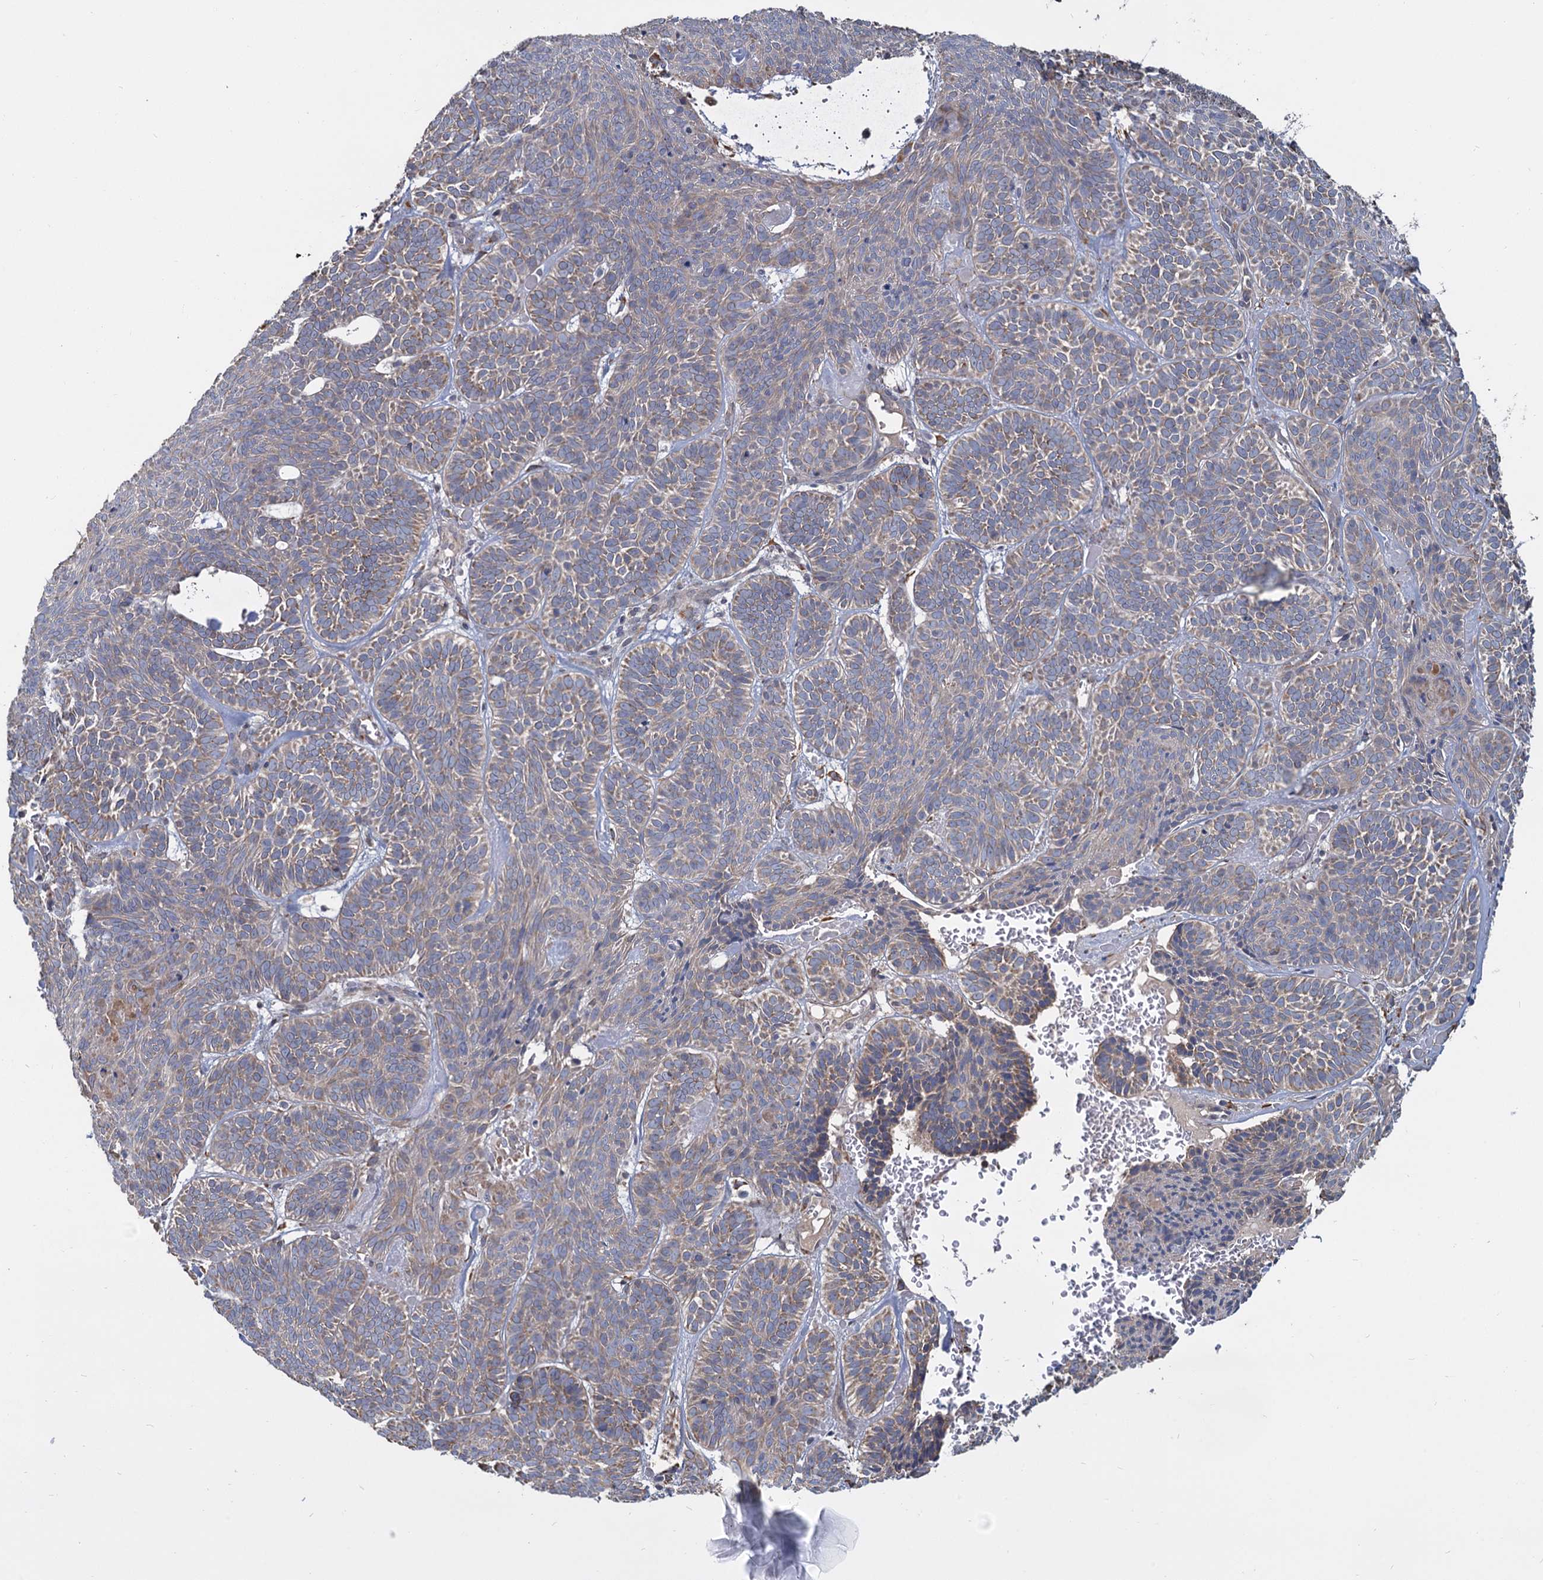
{"staining": {"intensity": "moderate", "quantity": ">75%", "location": "cytoplasmic/membranous"}, "tissue": "skin cancer", "cell_type": "Tumor cells", "image_type": "cancer", "snomed": [{"axis": "morphology", "description": "Basal cell carcinoma"}, {"axis": "topography", "description": "Skin"}], "caption": "This micrograph shows IHC staining of human skin cancer, with medium moderate cytoplasmic/membranous staining in about >75% of tumor cells.", "gene": "LRRC51", "patient": {"sex": "male", "age": 85}}